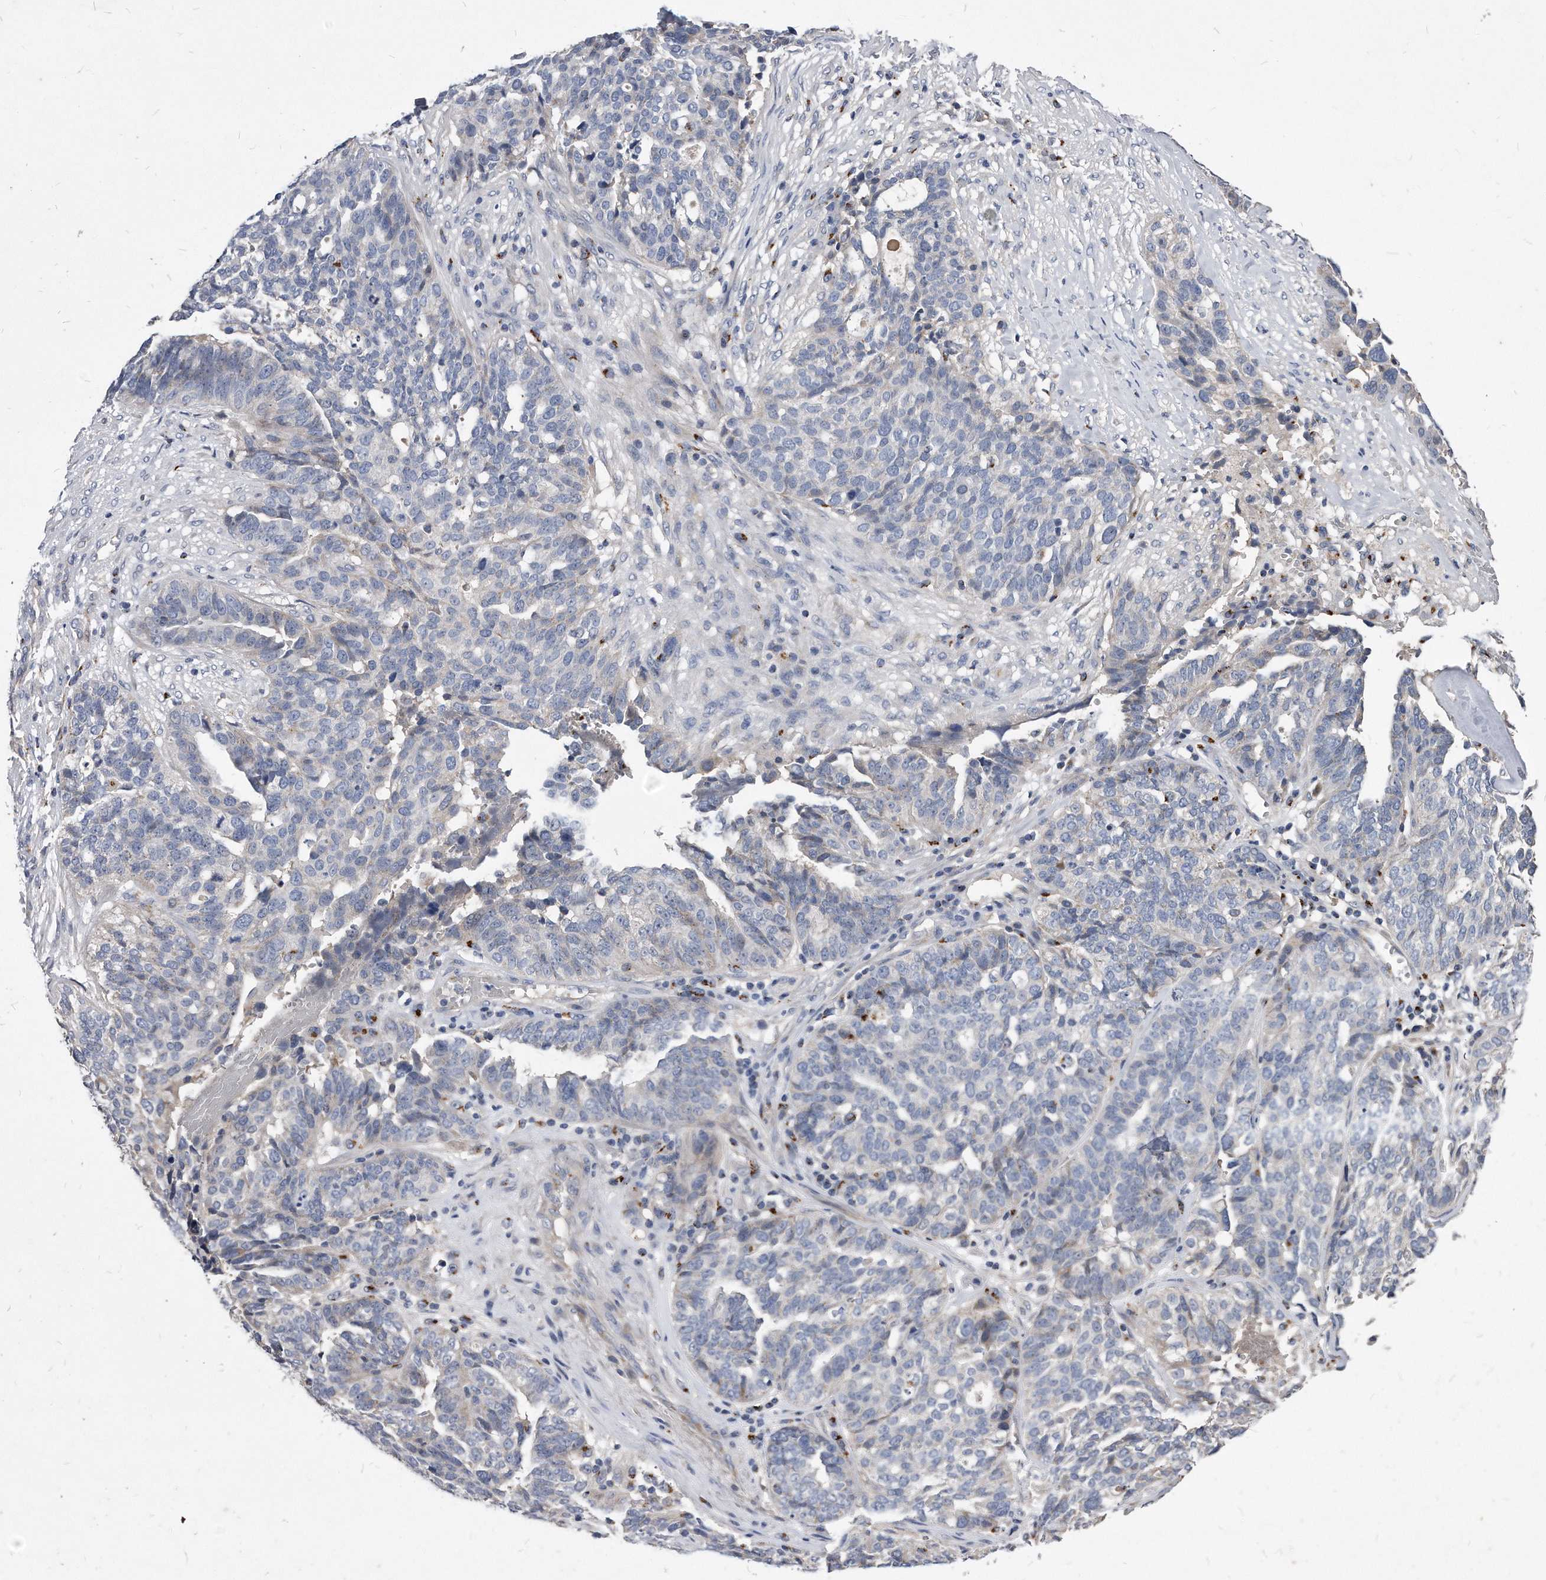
{"staining": {"intensity": "negative", "quantity": "none", "location": "none"}, "tissue": "ovarian cancer", "cell_type": "Tumor cells", "image_type": "cancer", "snomed": [{"axis": "morphology", "description": "Cystadenocarcinoma, serous, NOS"}, {"axis": "topography", "description": "Ovary"}], "caption": "High magnification brightfield microscopy of ovarian cancer stained with DAB (brown) and counterstained with hematoxylin (blue): tumor cells show no significant expression.", "gene": "MGAT4A", "patient": {"sex": "female", "age": 59}}